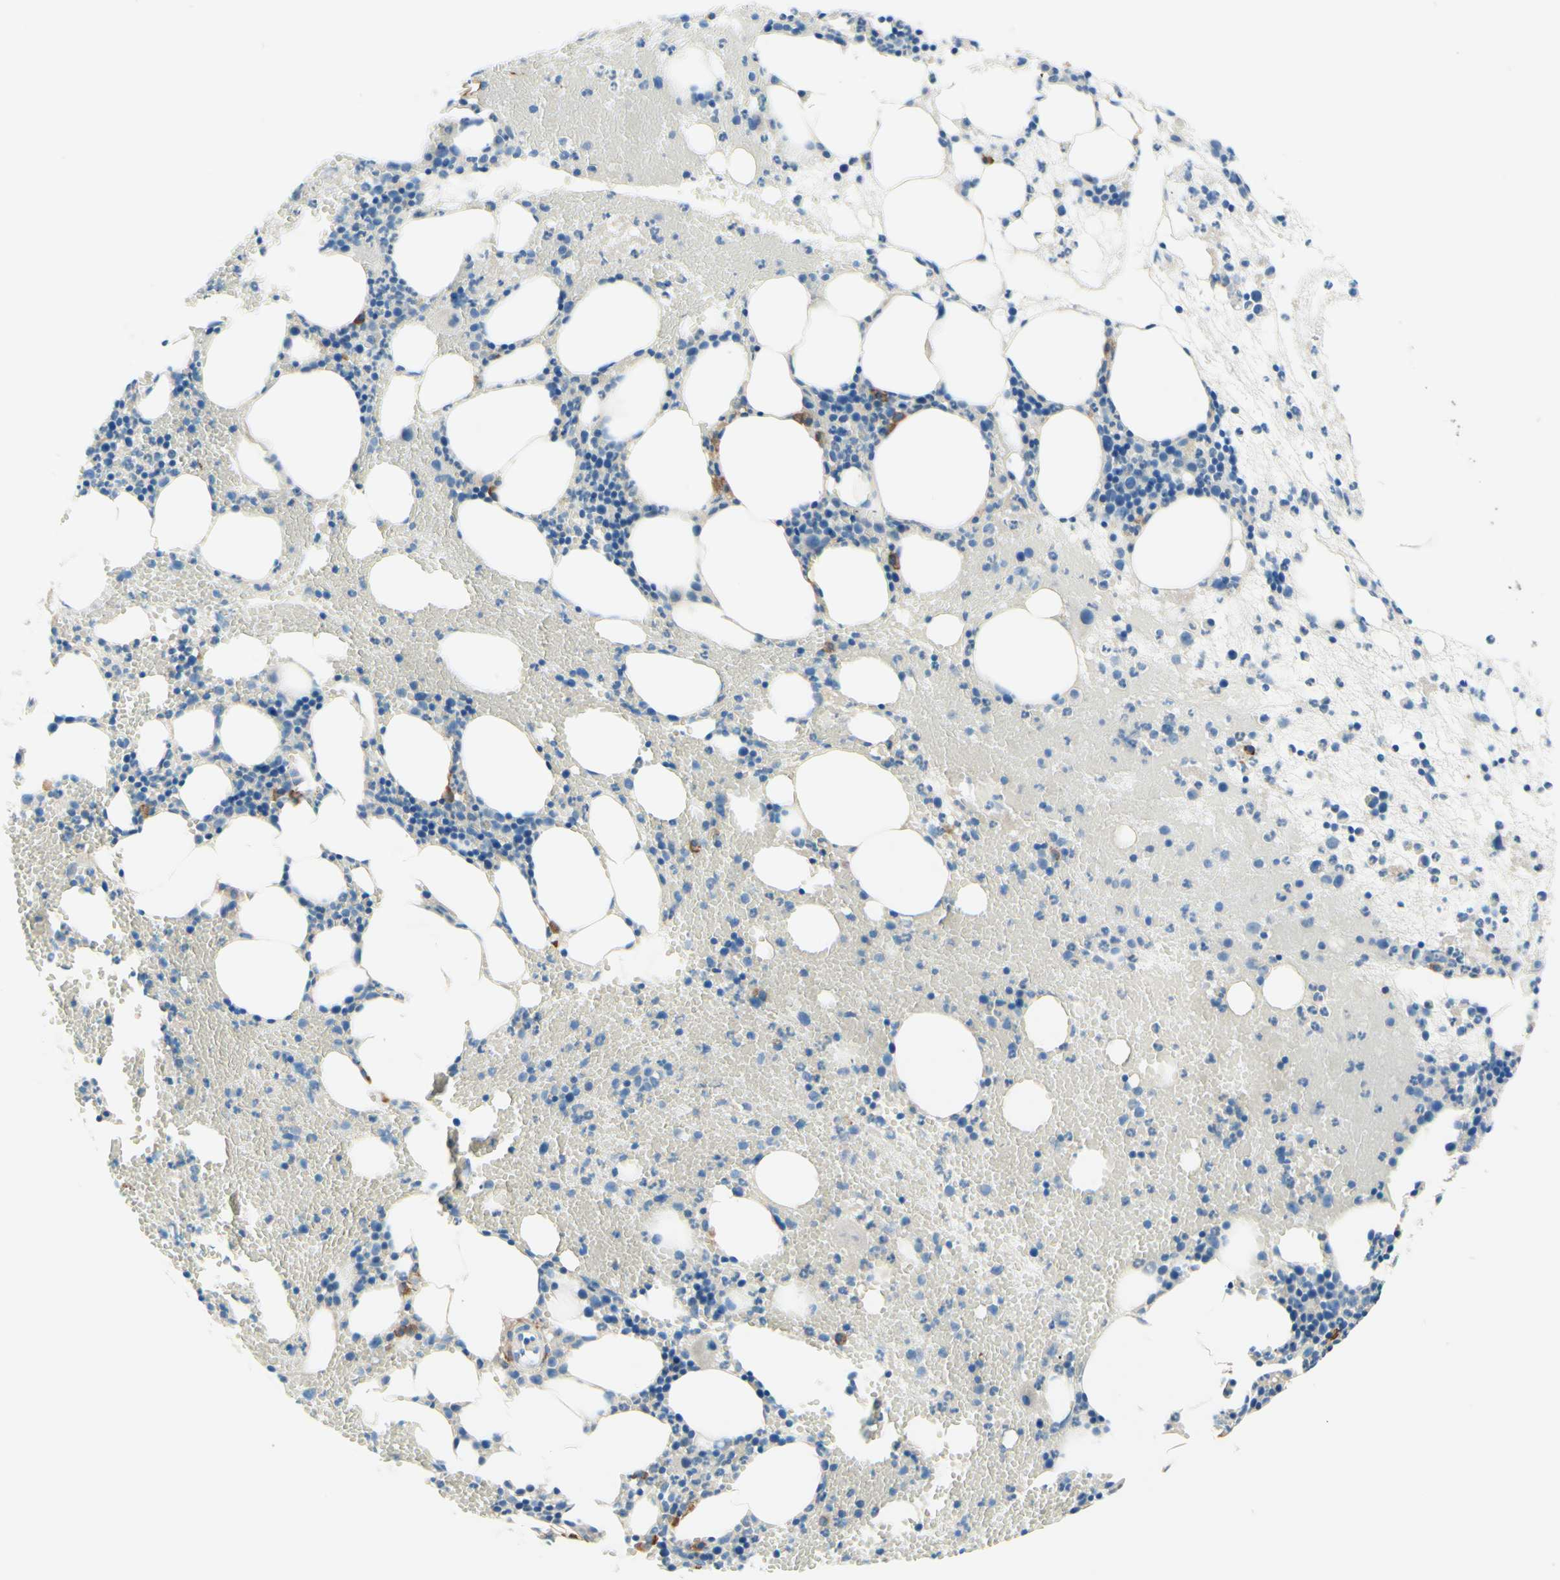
{"staining": {"intensity": "moderate", "quantity": "<25%", "location": "cytoplasmic/membranous"}, "tissue": "bone marrow", "cell_type": "Hematopoietic cells", "image_type": "normal", "snomed": [{"axis": "morphology", "description": "Normal tissue, NOS"}, {"axis": "morphology", "description": "Inflammation, NOS"}, {"axis": "topography", "description": "Bone marrow"}], "caption": "Moderate cytoplasmic/membranous positivity for a protein is appreciated in about <25% of hematopoietic cells of unremarkable bone marrow using IHC.", "gene": "PASD1", "patient": {"sex": "female", "age": 79}}